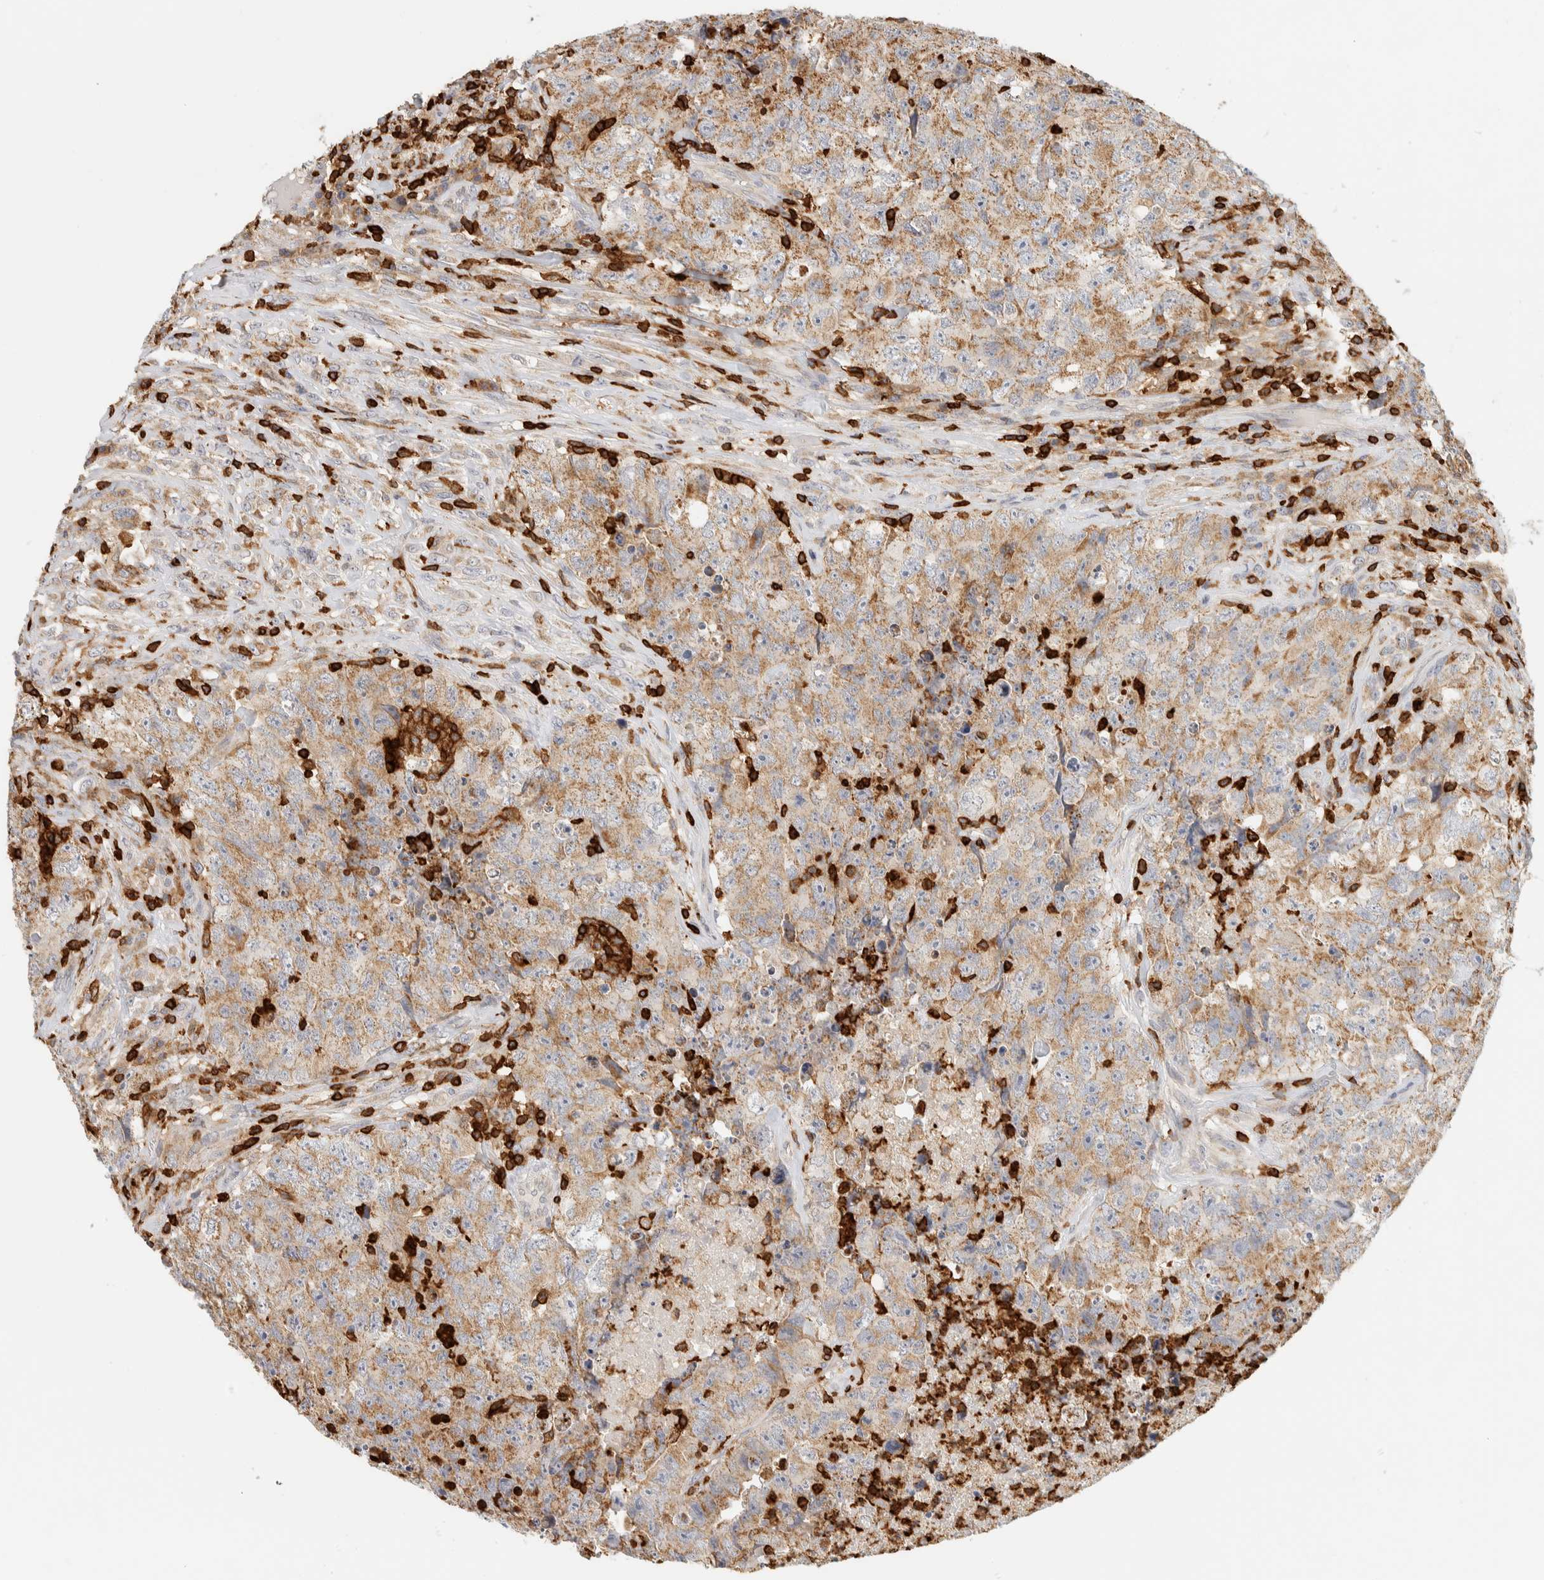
{"staining": {"intensity": "moderate", "quantity": ">75%", "location": "cytoplasmic/membranous"}, "tissue": "testis cancer", "cell_type": "Tumor cells", "image_type": "cancer", "snomed": [{"axis": "morphology", "description": "Carcinoma, Embryonal, NOS"}, {"axis": "topography", "description": "Testis"}], "caption": "Protein expression by immunohistochemistry (IHC) exhibits moderate cytoplasmic/membranous positivity in approximately >75% of tumor cells in embryonal carcinoma (testis).", "gene": "RUNDC1", "patient": {"sex": "male", "age": 32}}